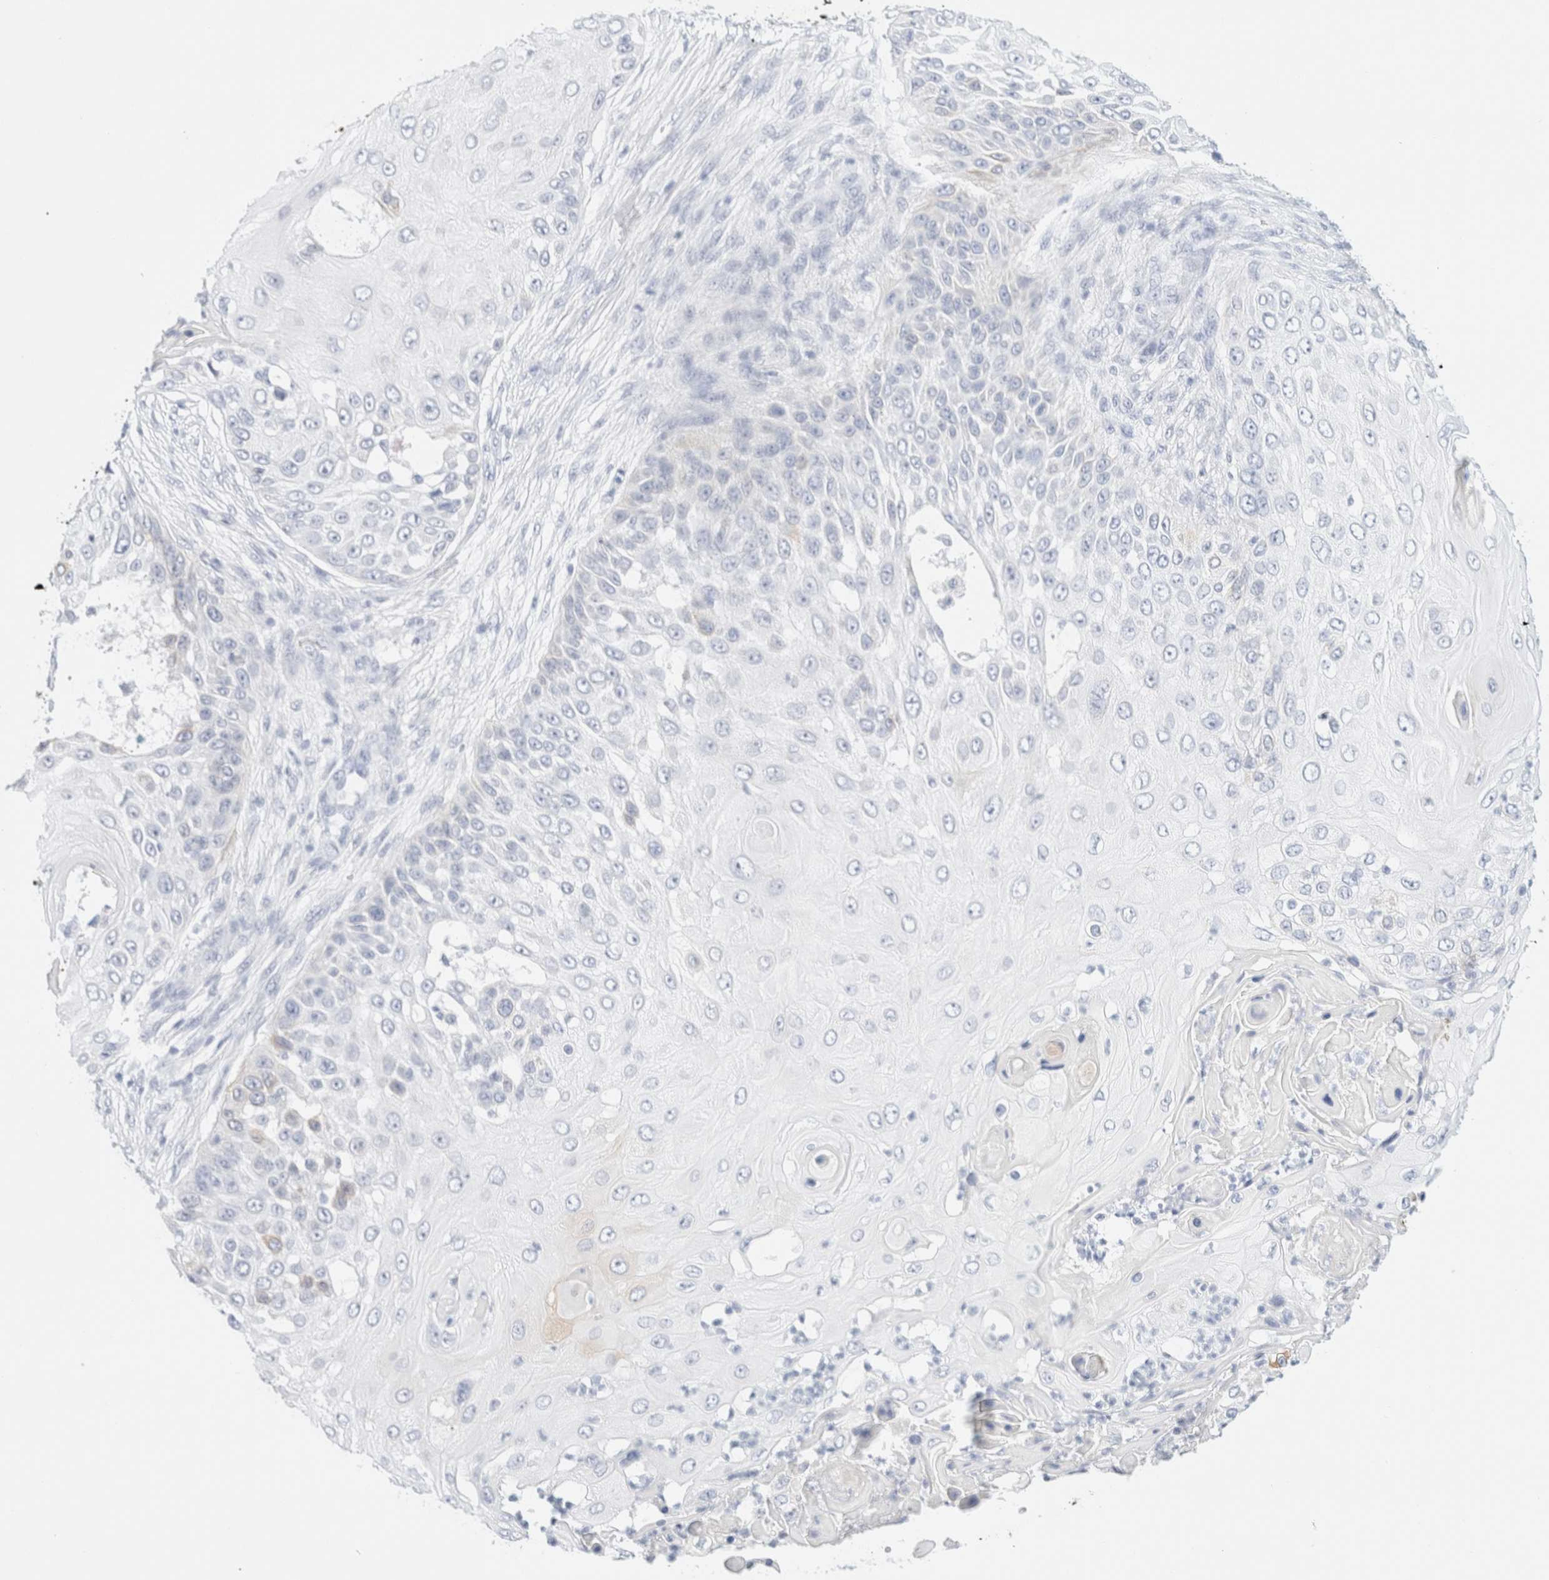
{"staining": {"intensity": "negative", "quantity": "none", "location": "none"}, "tissue": "skin cancer", "cell_type": "Tumor cells", "image_type": "cancer", "snomed": [{"axis": "morphology", "description": "Squamous cell carcinoma, NOS"}, {"axis": "topography", "description": "Skin"}], "caption": "Skin cancer (squamous cell carcinoma) stained for a protein using IHC demonstrates no expression tumor cells.", "gene": "KRT15", "patient": {"sex": "female", "age": 44}}